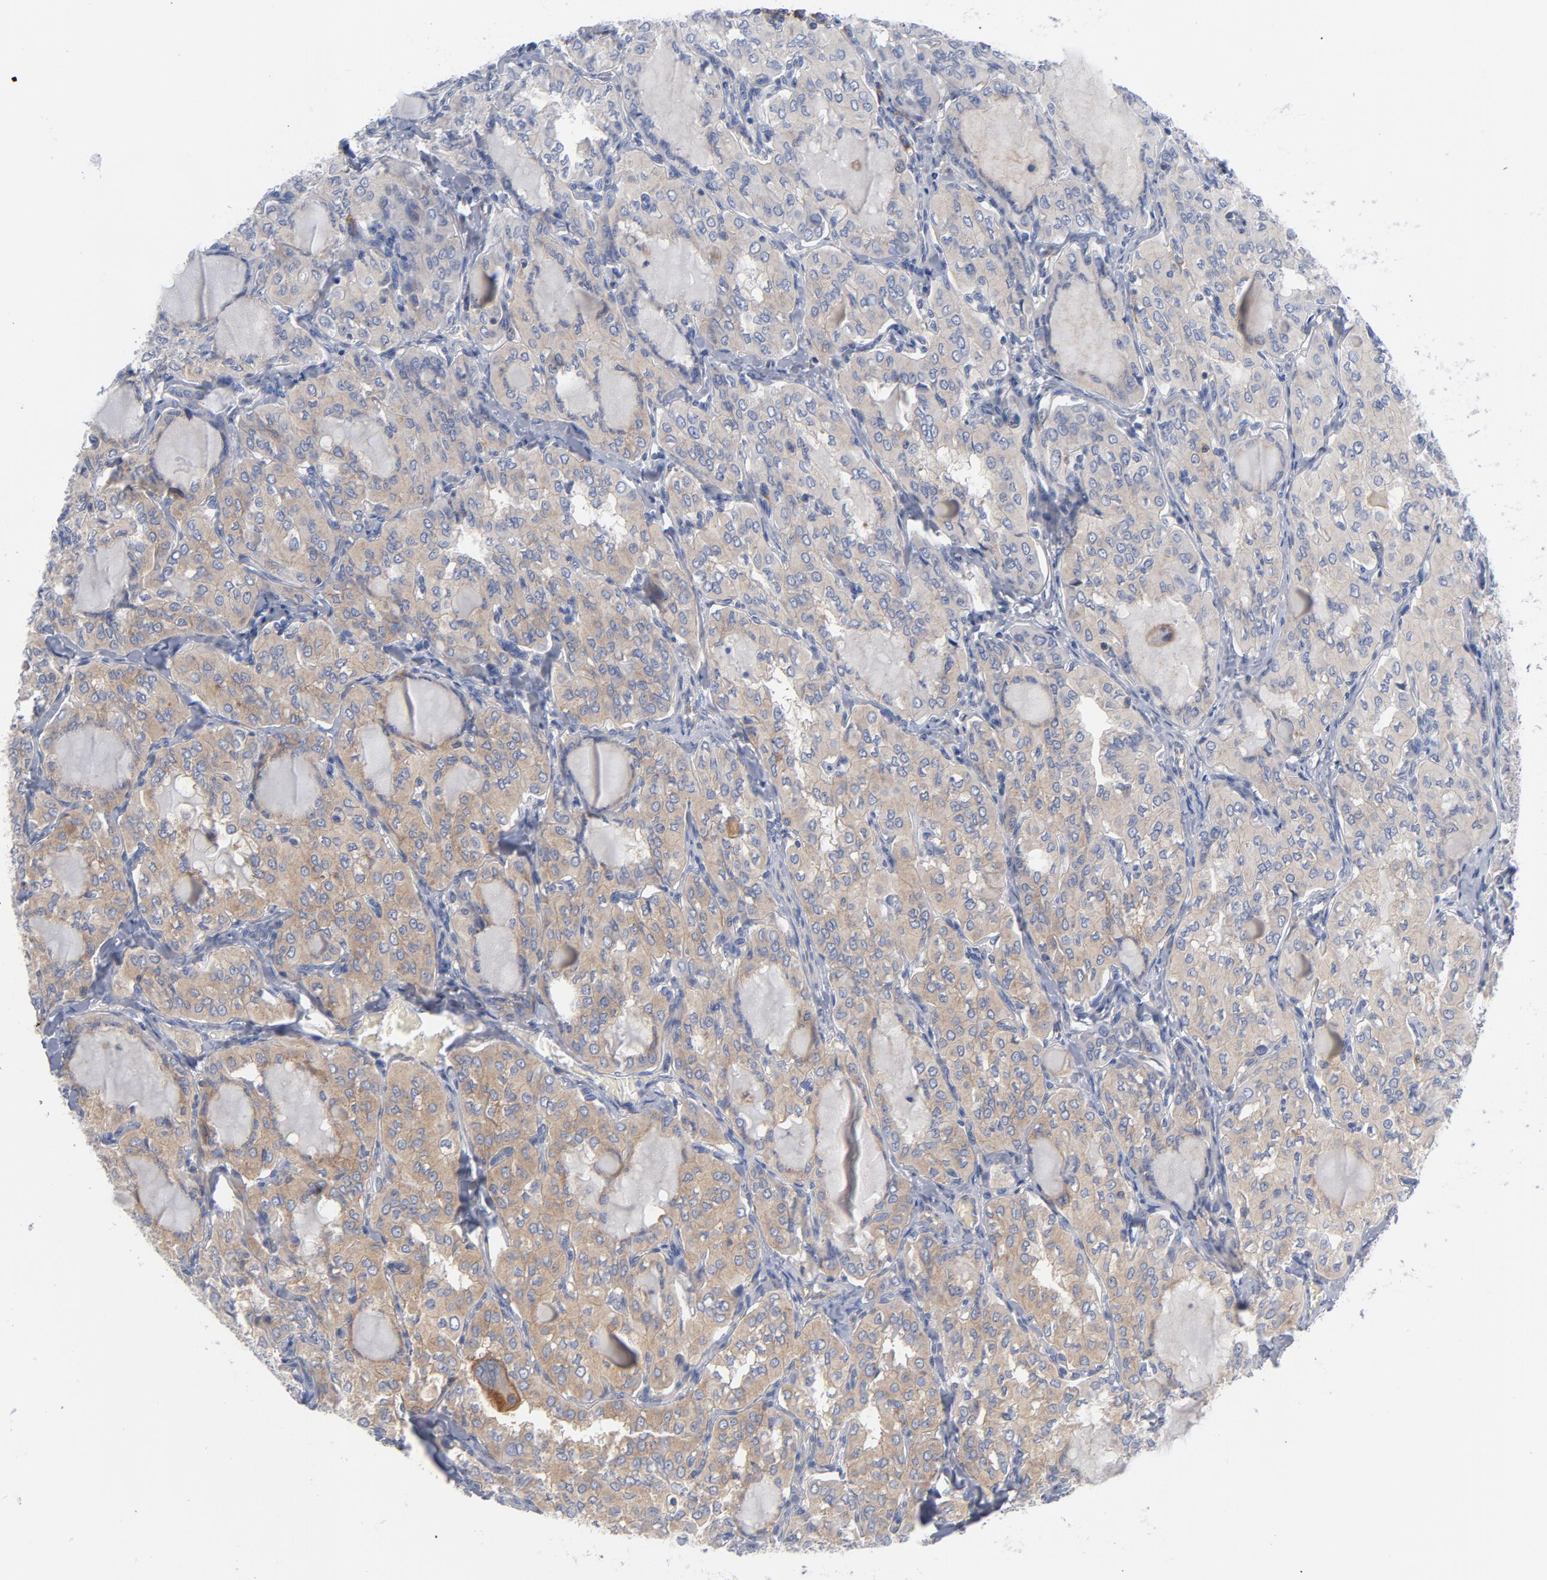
{"staining": {"intensity": "moderate", "quantity": "<25%", "location": "cytoplasmic/membranous"}, "tissue": "thyroid cancer", "cell_type": "Tumor cells", "image_type": "cancer", "snomed": [{"axis": "morphology", "description": "Papillary adenocarcinoma, NOS"}, {"axis": "topography", "description": "Thyroid gland"}], "caption": "Tumor cells demonstrate low levels of moderate cytoplasmic/membranous staining in approximately <25% of cells in thyroid papillary adenocarcinoma.", "gene": "CD86", "patient": {"sex": "male", "age": 20}}